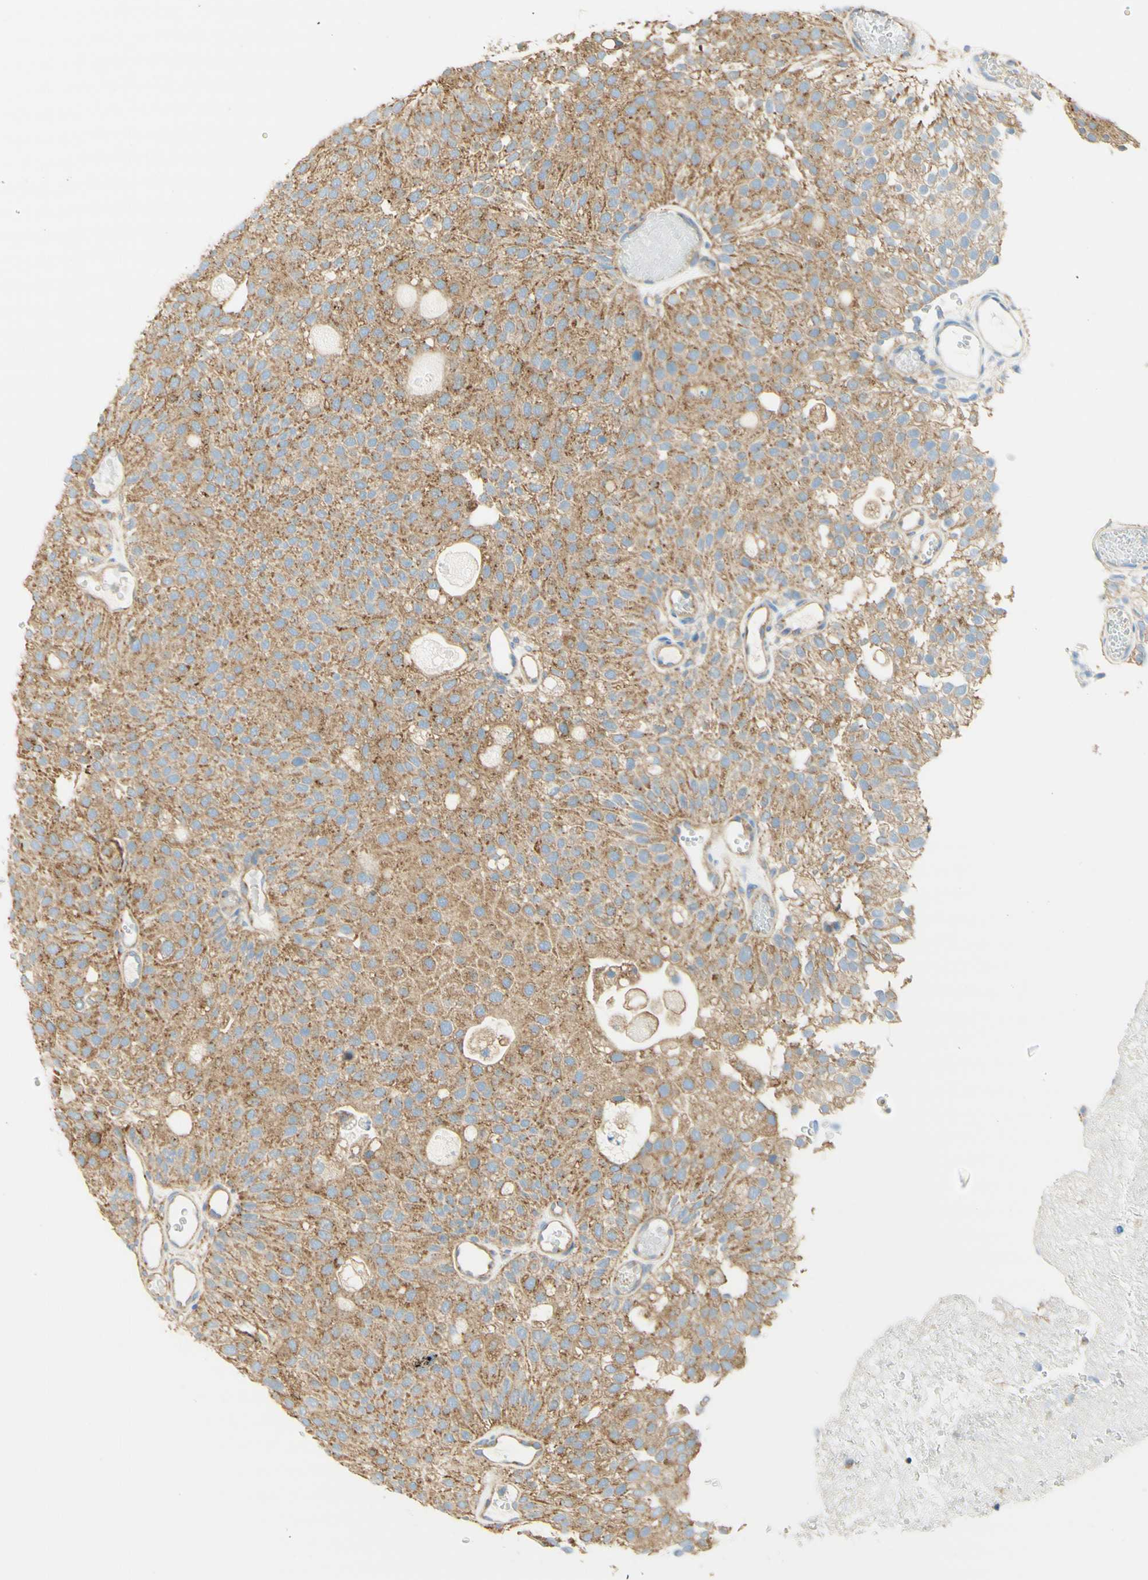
{"staining": {"intensity": "moderate", "quantity": ">75%", "location": "cytoplasmic/membranous"}, "tissue": "urothelial cancer", "cell_type": "Tumor cells", "image_type": "cancer", "snomed": [{"axis": "morphology", "description": "Urothelial carcinoma, Low grade"}, {"axis": "topography", "description": "Urinary bladder"}], "caption": "Protein analysis of low-grade urothelial carcinoma tissue shows moderate cytoplasmic/membranous positivity in about >75% of tumor cells.", "gene": "CLTC", "patient": {"sex": "male", "age": 78}}